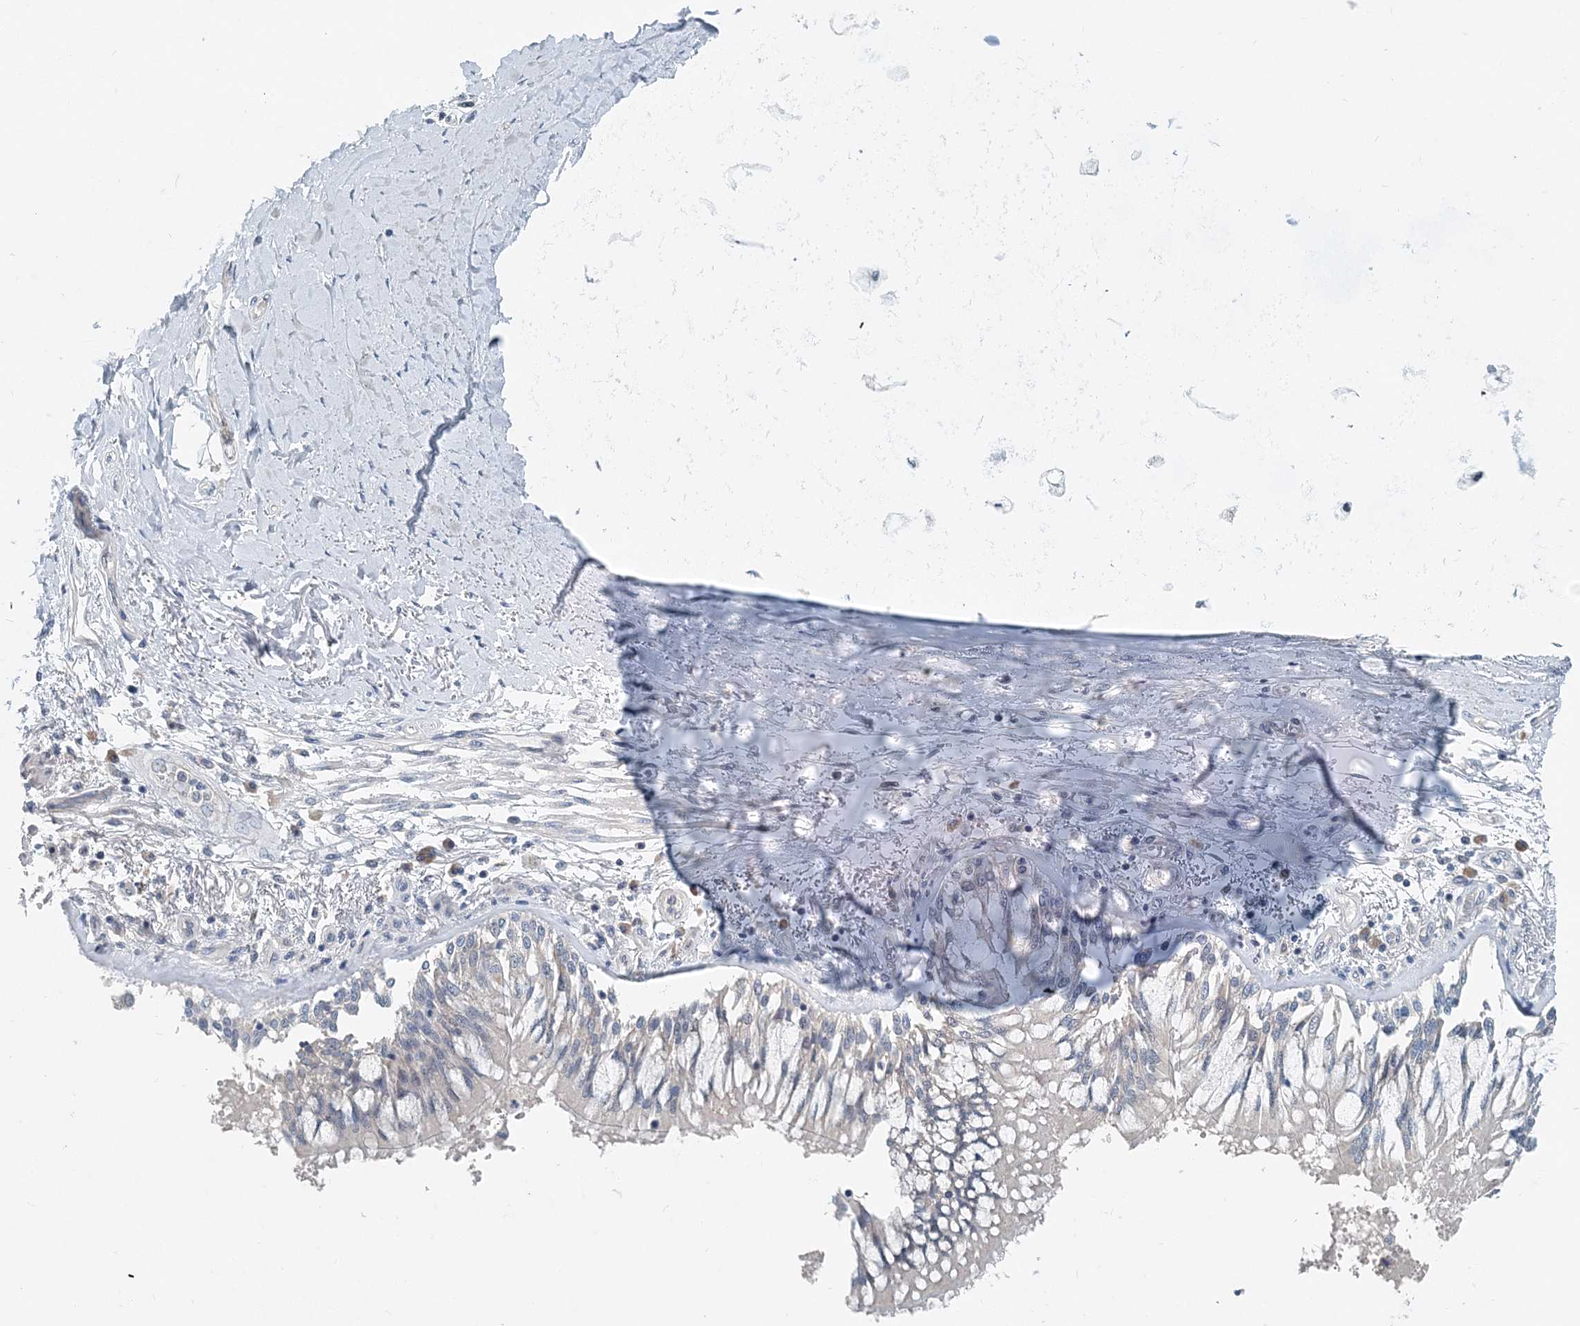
{"staining": {"intensity": "negative", "quantity": "none", "location": "none"}, "tissue": "adipose tissue", "cell_type": "Adipocytes", "image_type": "normal", "snomed": [{"axis": "morphology", "description": "Normal tissue, NOS"}, {"axis": "topography", "description": "Cartilage tissue"}, {"axis": "topography", "description": "Bronchus"}, {"axis": "topography", "description": "Lung"}, {"axis": "topography", "description": "Peripheral nerve tissue"}], "caption": "Micrograph shows no protein positivity in adipocytes of normal adipose tissue.", "gene": "EEF1A2", "patient": {"sex": "female", "age": 49}}